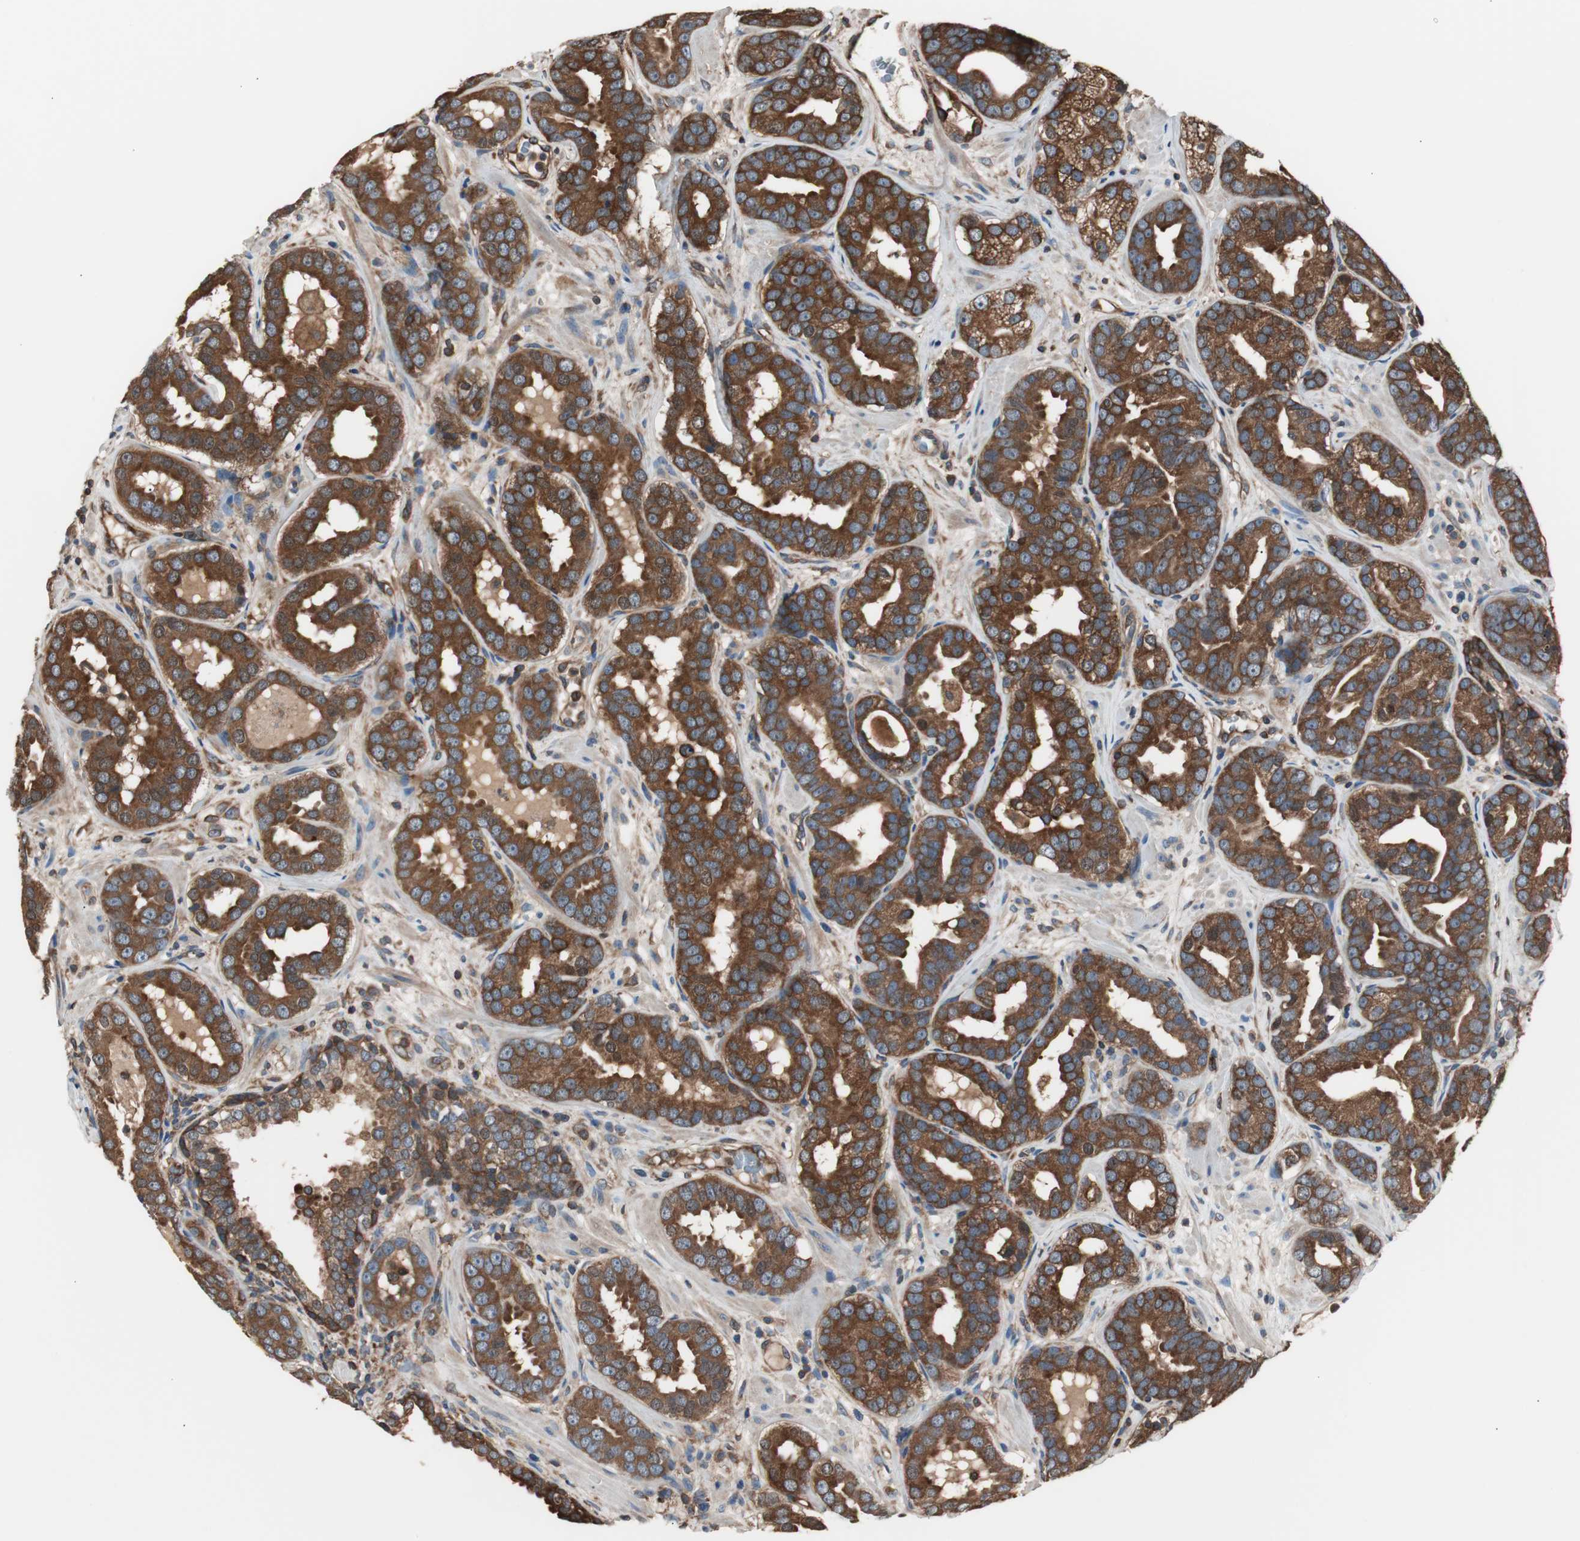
{"staining": {"intensity": "strong", "quantity": ">75%", "location": "cytoplasmic/membranous"}, "tissue": "prostate cancer", "cell_type": "Tumor cells", "image_type": "cancer", "snomed": [{"axis": "morphology", "description": "Adenocarcinoma, Low grade"}, {"axis": "topography", "description": "Prostate"}], "caption": "A brown stain highlights strong cytoplasmic/membranous expression of a protein in human adenocarcinoma (low-grade) (prostate) tumor cells.", "gene": "CAPNS1", "patient": {"sex": "male", "age": 59}}